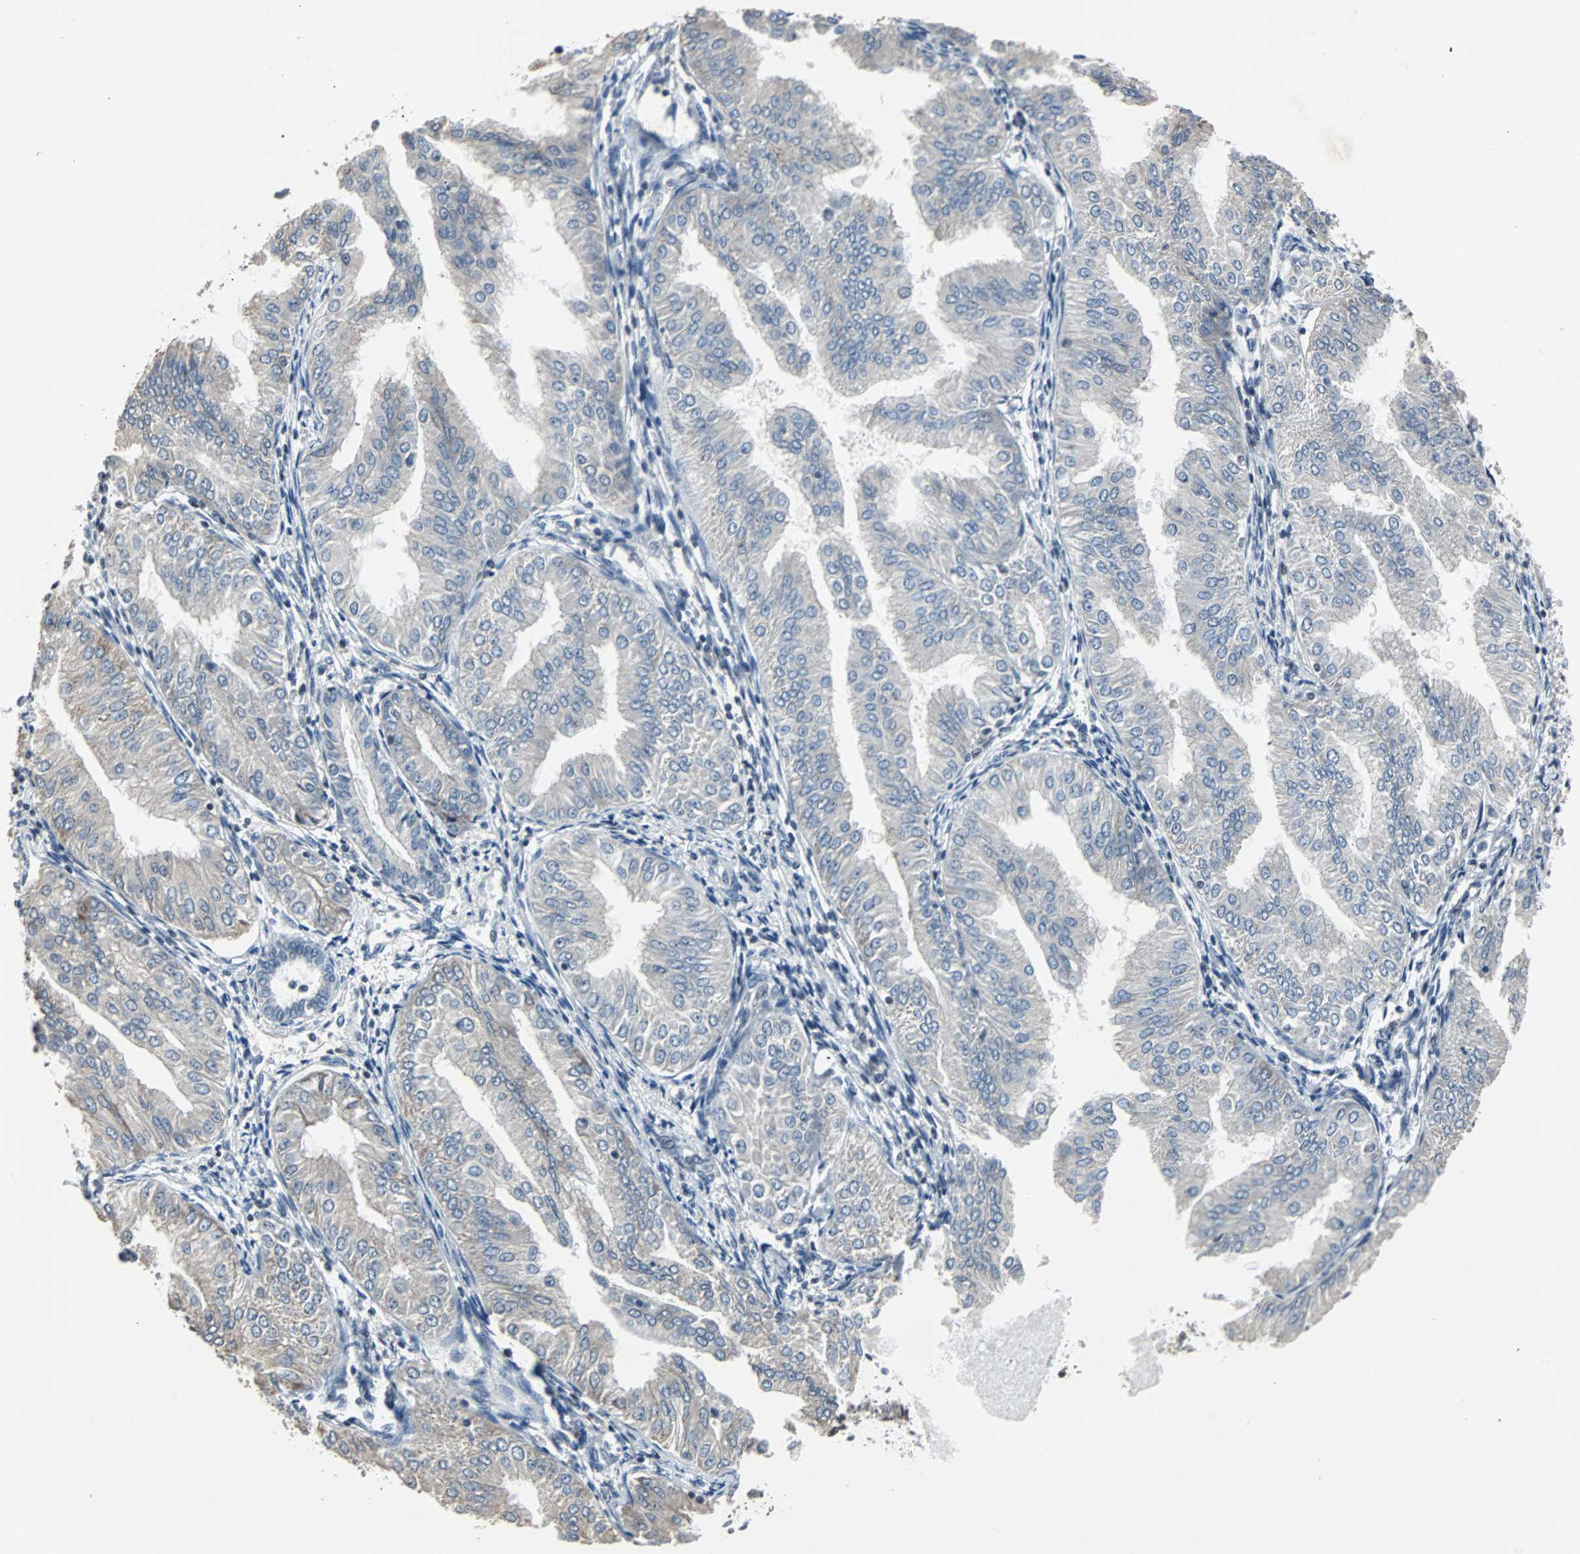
{"staining": {"intensity": "weak", "quantity": "25%-75%", "location": "cytoplasmic/membranous"}, "tissue": "endometrial cancer", "cell_type": "Tumor cells", "image_type": "cancer", "snomed": [{"axis": "morphology", "description": "Adenocarcinoma, NOS"}, {"axis": "topography", "description": "Endometrium"}], "caption": "Immunohistochemistry of adenocarcinoma (endometrial) reveals low levels of weak cytoplasmic/membranous positivity in approximately 25%-75% of tumor cells. The staining is performed using DAB brown chromogen to label protein expression. The nuclei are counter-stained blue using hematoxylin.", "gene": "TERF2IP", "patient": {"sex": "female", "age": 53}}